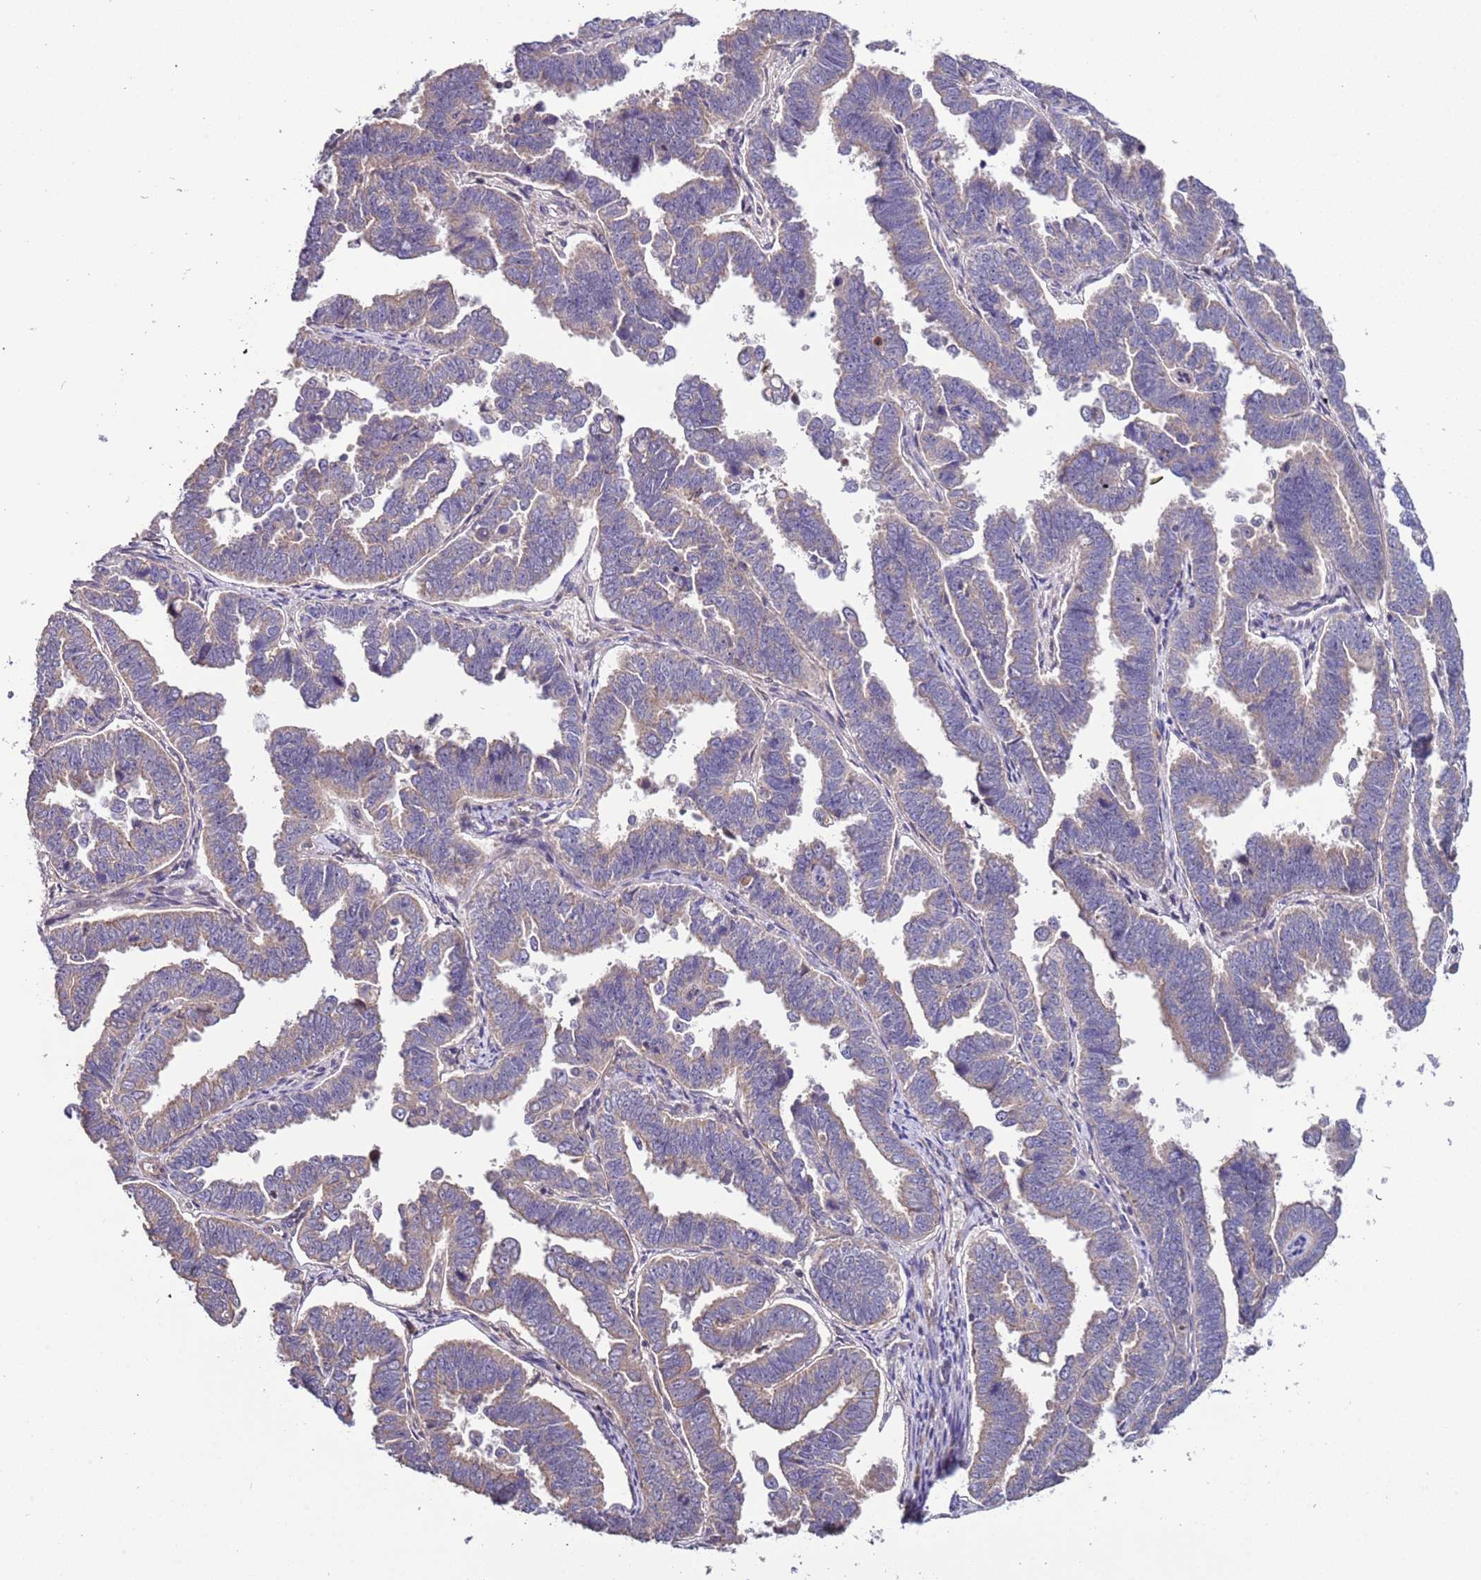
{"staining": {"intensity": "negative", "quantity": "none", "location": "none"}, "tissue": "endometrial cancer", "cell_type": "Tumor cells", "image_type": "cancer", "snomed": [{"axis": "morphology", "description": "Adenocarcinoma, NOS"}, {"axis": "topography", "description": "Endometrium"}], "caption": "High magnification brightfield microscopy of endometrial cancer stained with DAB (3,3'-diaminobenzidine) (brown) and counterstained with hematoxylin (blue): tumor cells show no significant staining.", "gene": "LAMB4", "patient": {"sex": "female", "age": 75}}